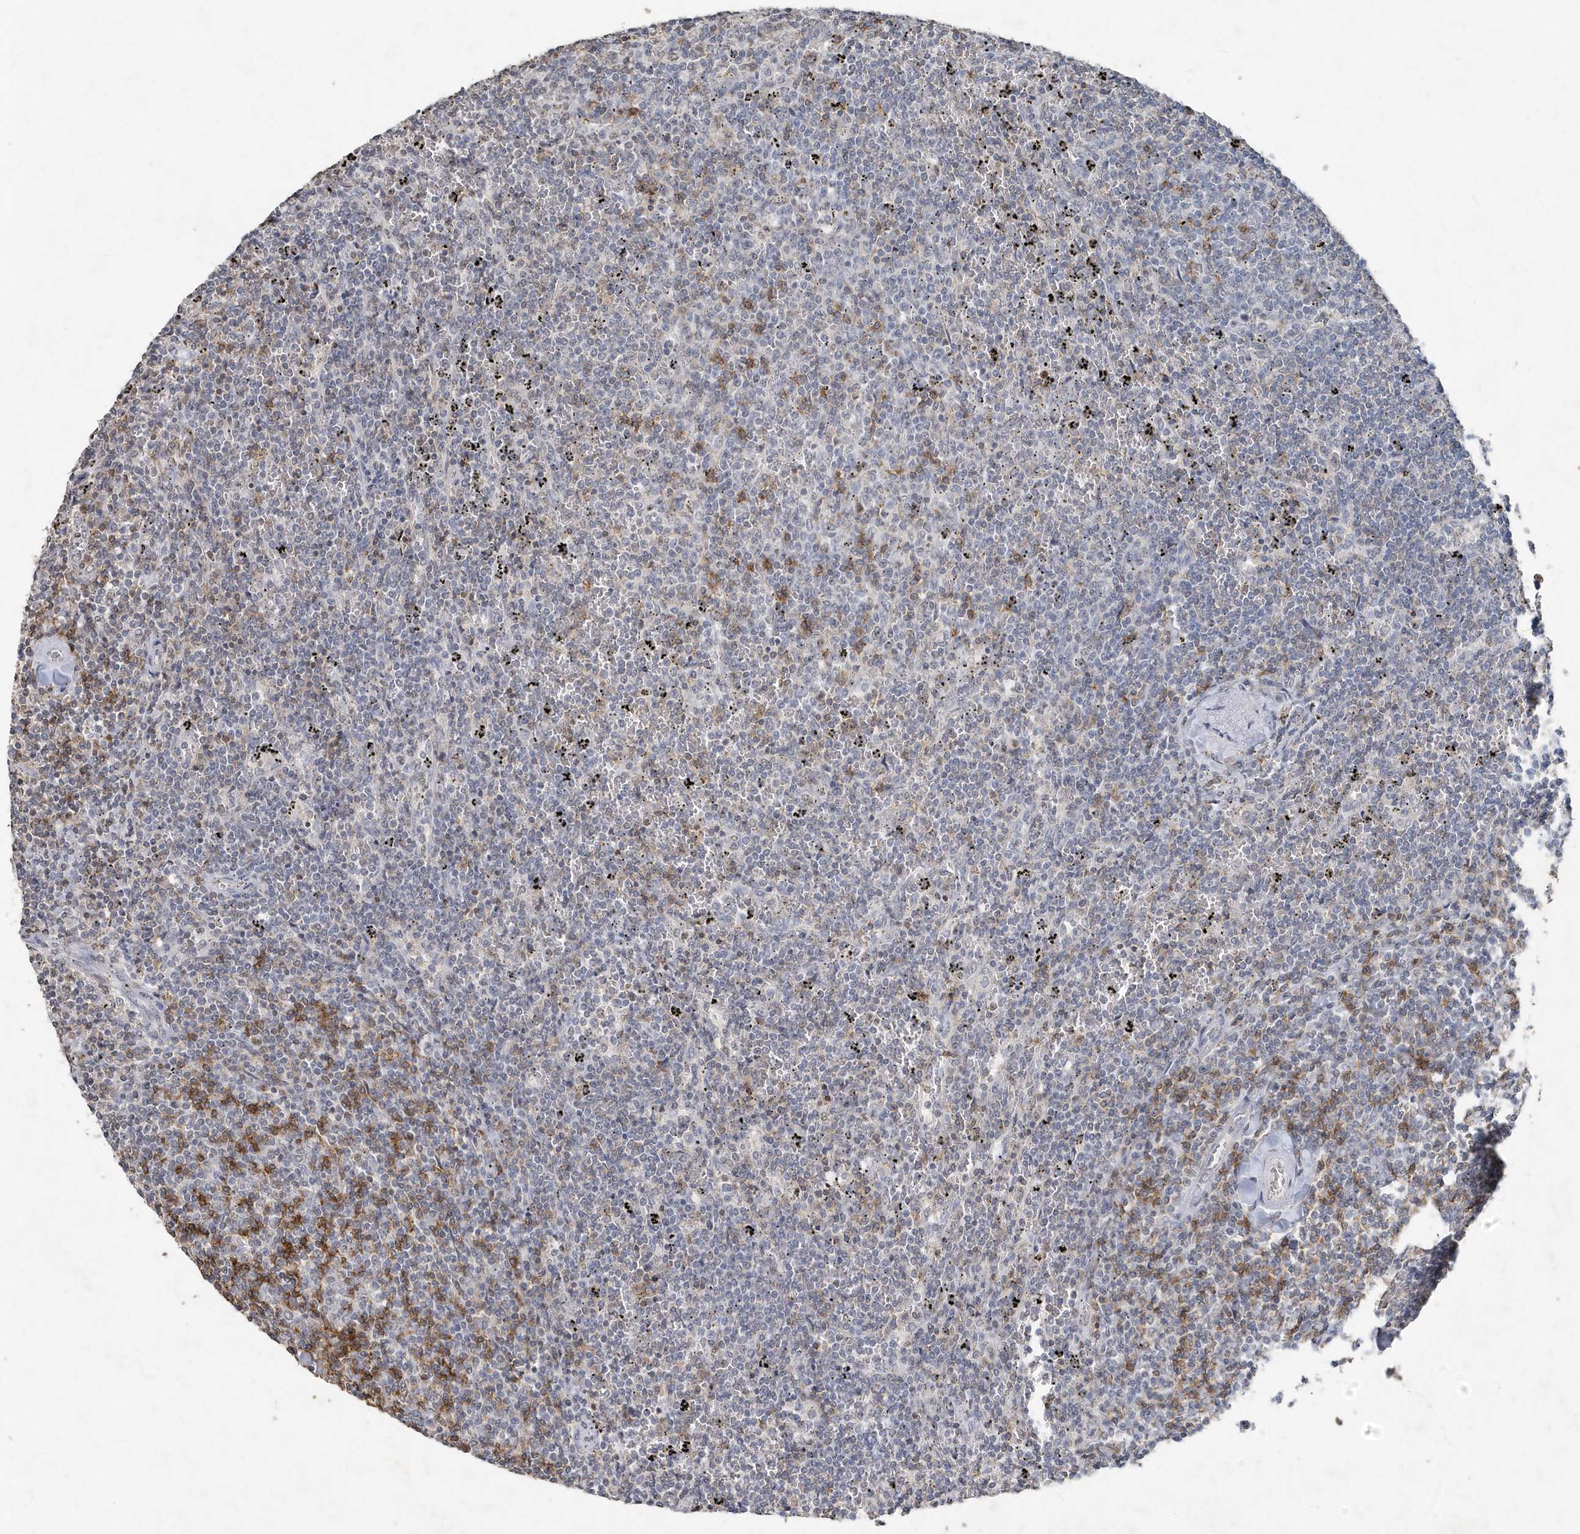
{"staining": {"intensity": "negative", "quantity": "none", "location": "none"}, "tissue": "lymphoma", "cell_type": "Tumor cells", "image_type": "cancer", "snomed": [{"axis": "morphology", "description": "Malignant lymphoma, non-Hodgkin's type, Low grade"}, {"axis": "topography", "description": "Spleen"}], "caption": "Lymphoma was stained to show a protein in brown. There is no significant staining in tumor cells.", "gene": "PDCD1", "patient": {"sex": "female", "age": 50}}